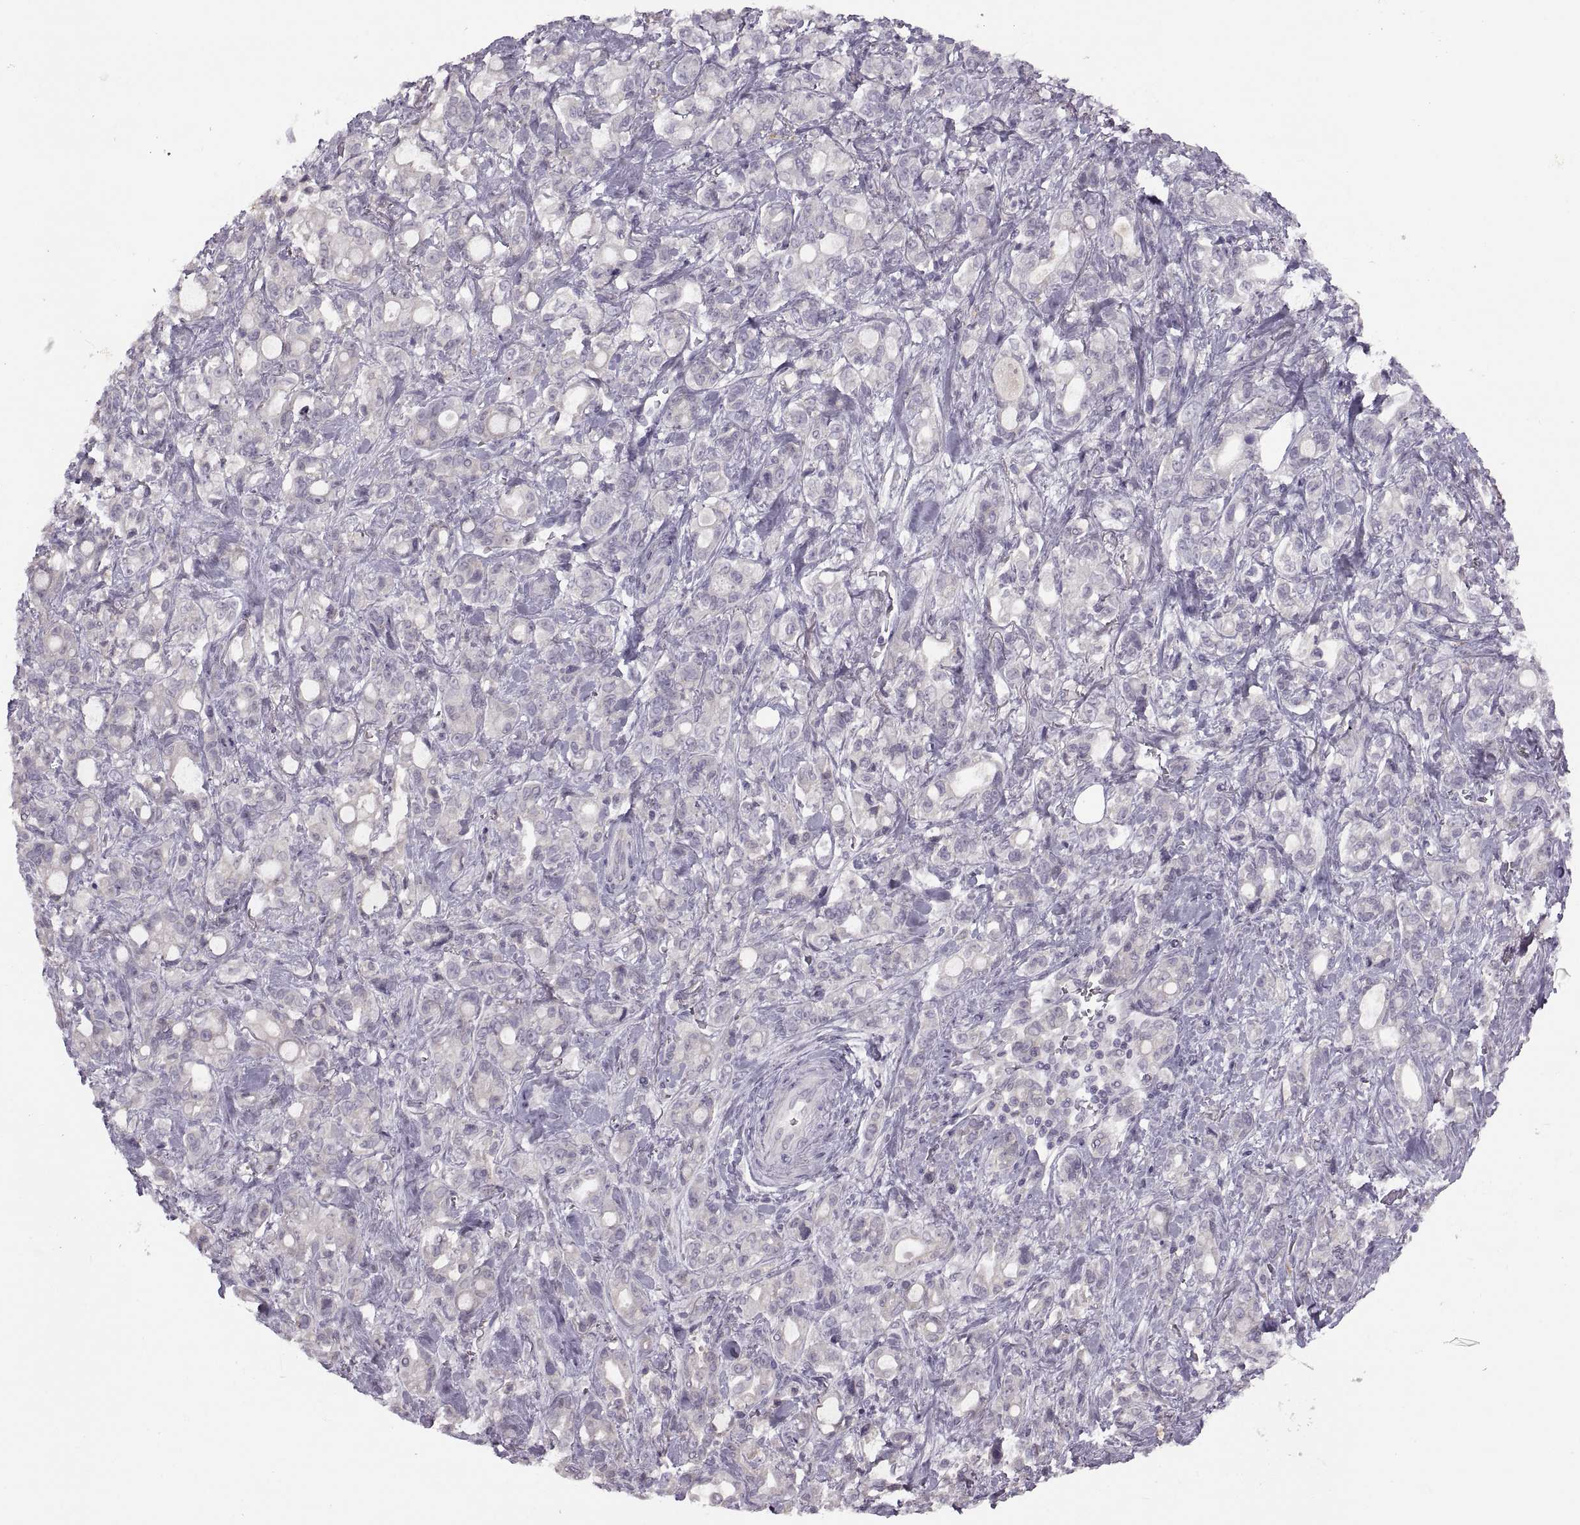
{"staining": {"intensity": "negative", "quantity": "none", "location": "none"}, "tissue": "stomach cancer", "cell_type": "Tumor cells", "image_type": "cancer", "snomed": [{"axis": "morphology", "description": "Adenocarcinoma, NOS"}, {"axis": "topography", "description": "Stomach"}], "caption": "Tumor cells are negative for protein expression in human stomach cancer.", "gene": "H2AP", "patient": {"sex": "male", "age": 63}}